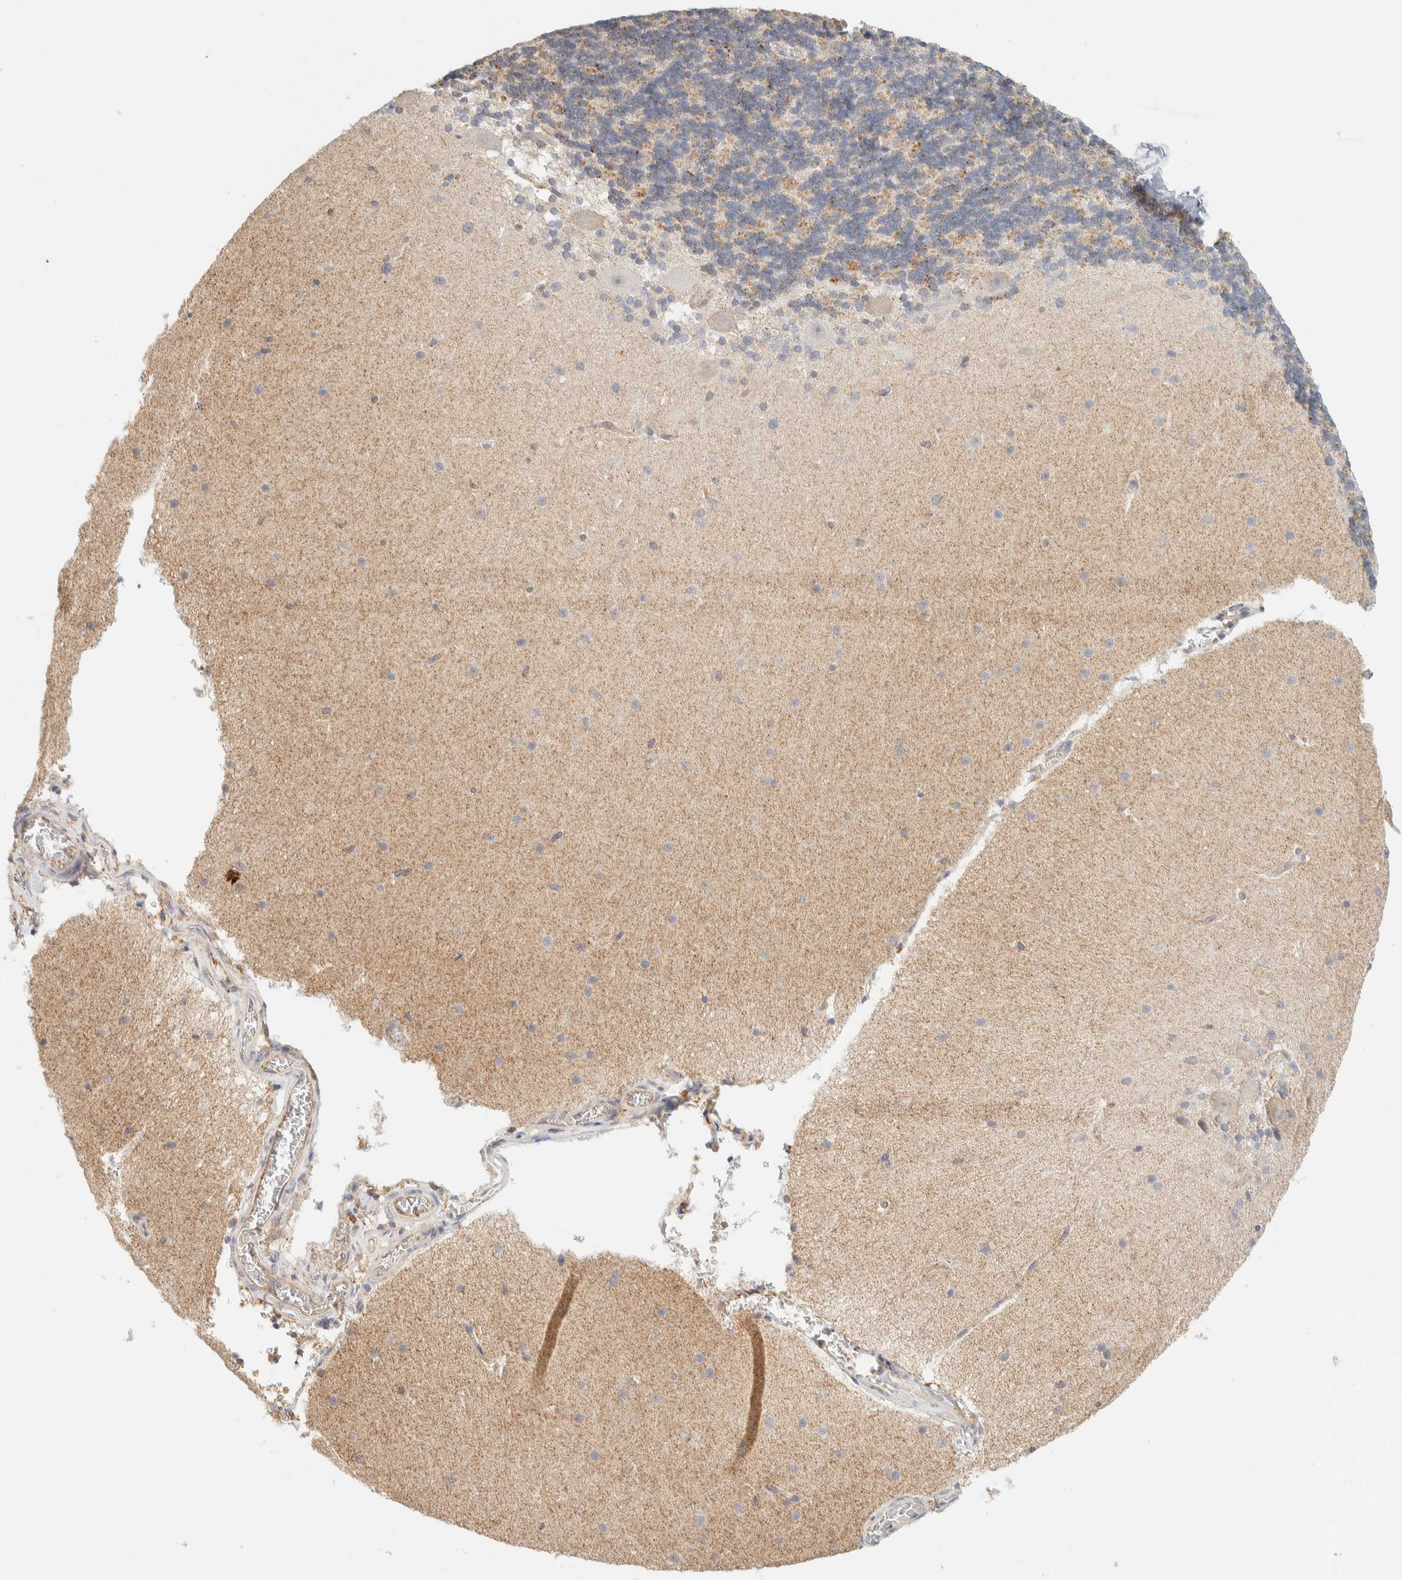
{"staining": {"intensity": "weak", "quantity": ">75%", "location": "cytoplasmic/membranous"}, "tissue": "cerebellum", "cell_type": "Cells in granular layer", "image_type": "normal", "snomed": [{"axis": "morphology", "description": "Normal tissue, NOS"}, {"axis": "topography", "description": "Cerebellum"}], "caption": "A brown stain labels weak cytoplasmic/membranous expression of a protein in cells in granular layer of benign human cerebellum.", "gene": "TBC1D8B", "patient": {"sex": "female", "age": 19}}